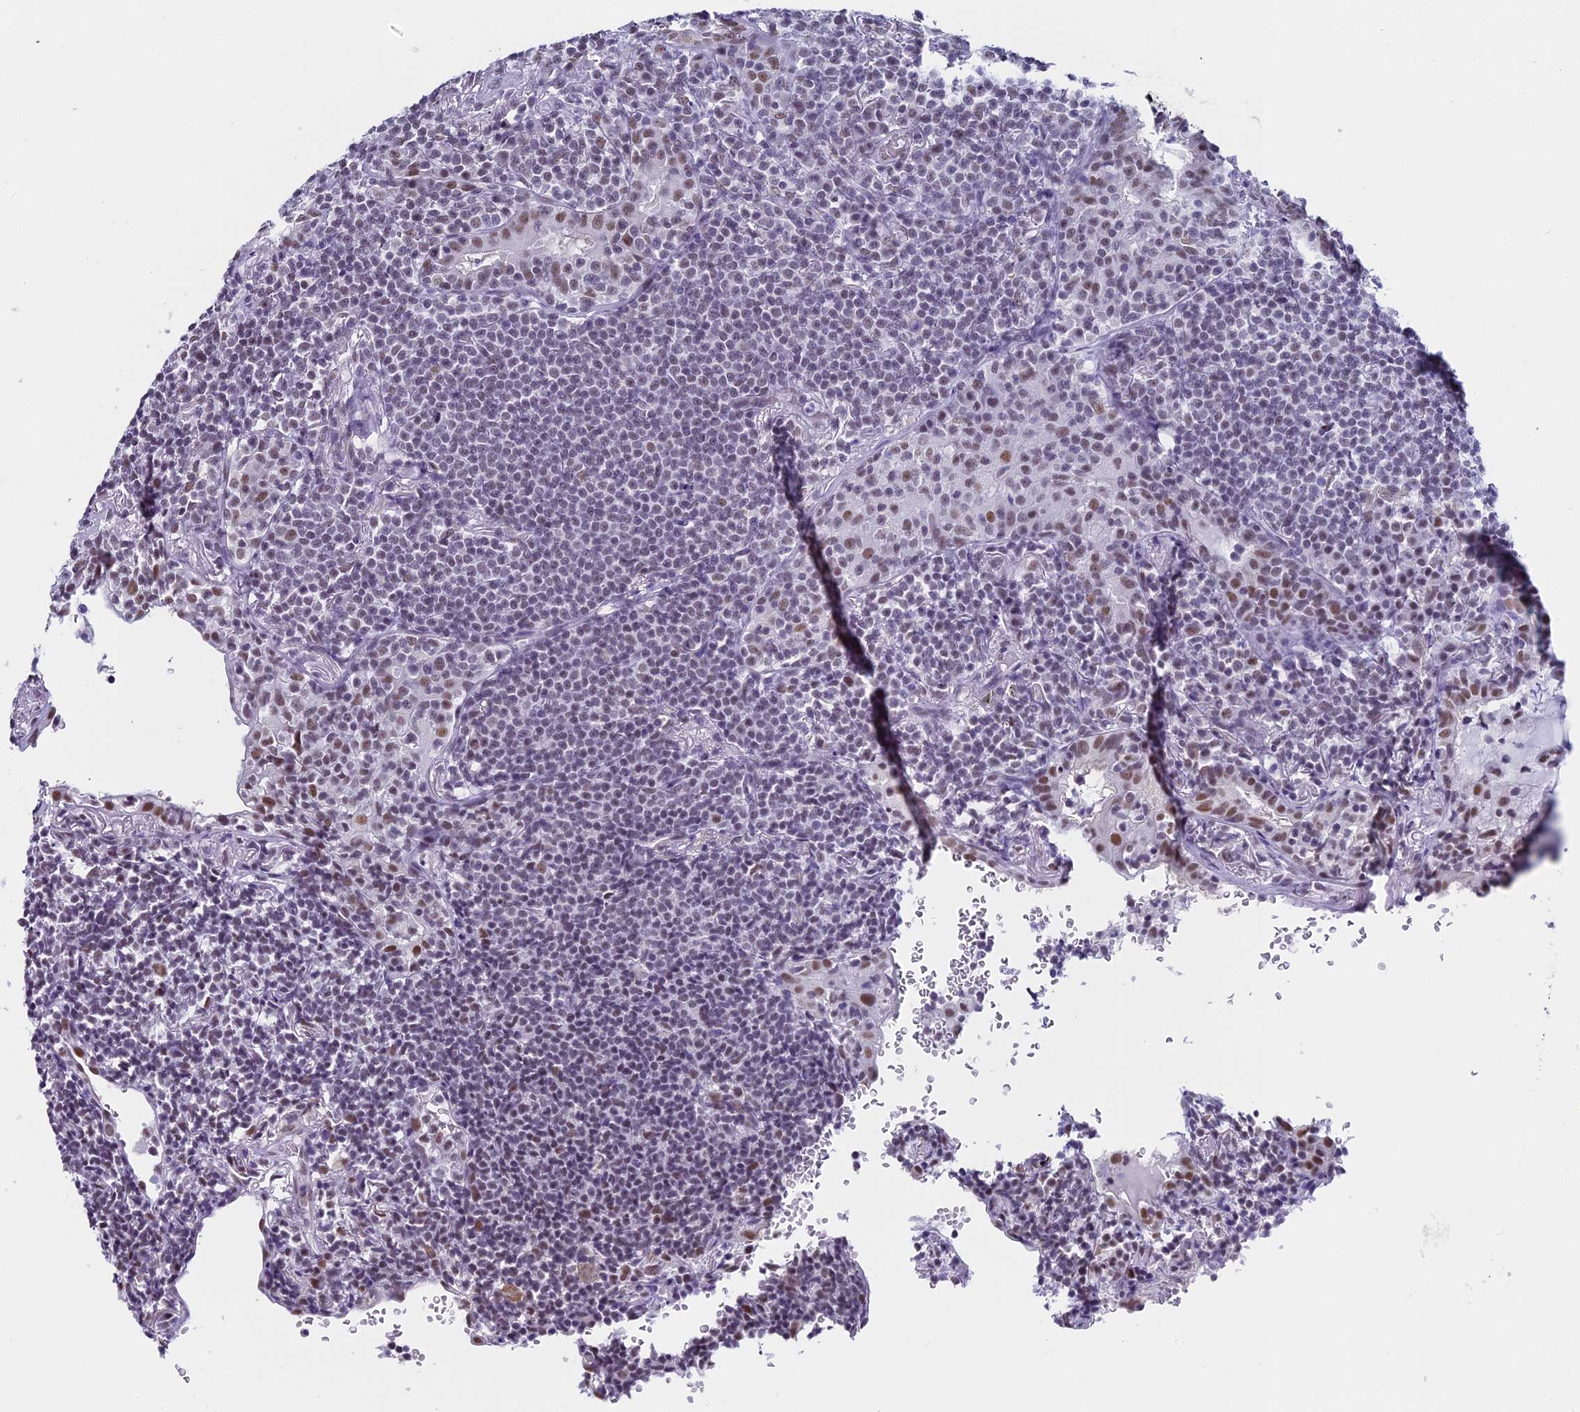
{"staining": {"intensity": "negative", "quantity": "none", "location": "none"}, "tissue": "lymphoma", "cell_type": "Tumor cells", "image_type": "cancer", "snomed": [{"axis": "morphology", "description": "Malignant lymphoma, non-Hodgkin's type, Low grade"}, {"axis": "topography", "description": "Lung"}], "caption": "Immunohistochemistry of human lymphoma displays no staining in tumor cells.", "gene": "CD2BP2", "patient": {"sex": "female", "age": 71}}